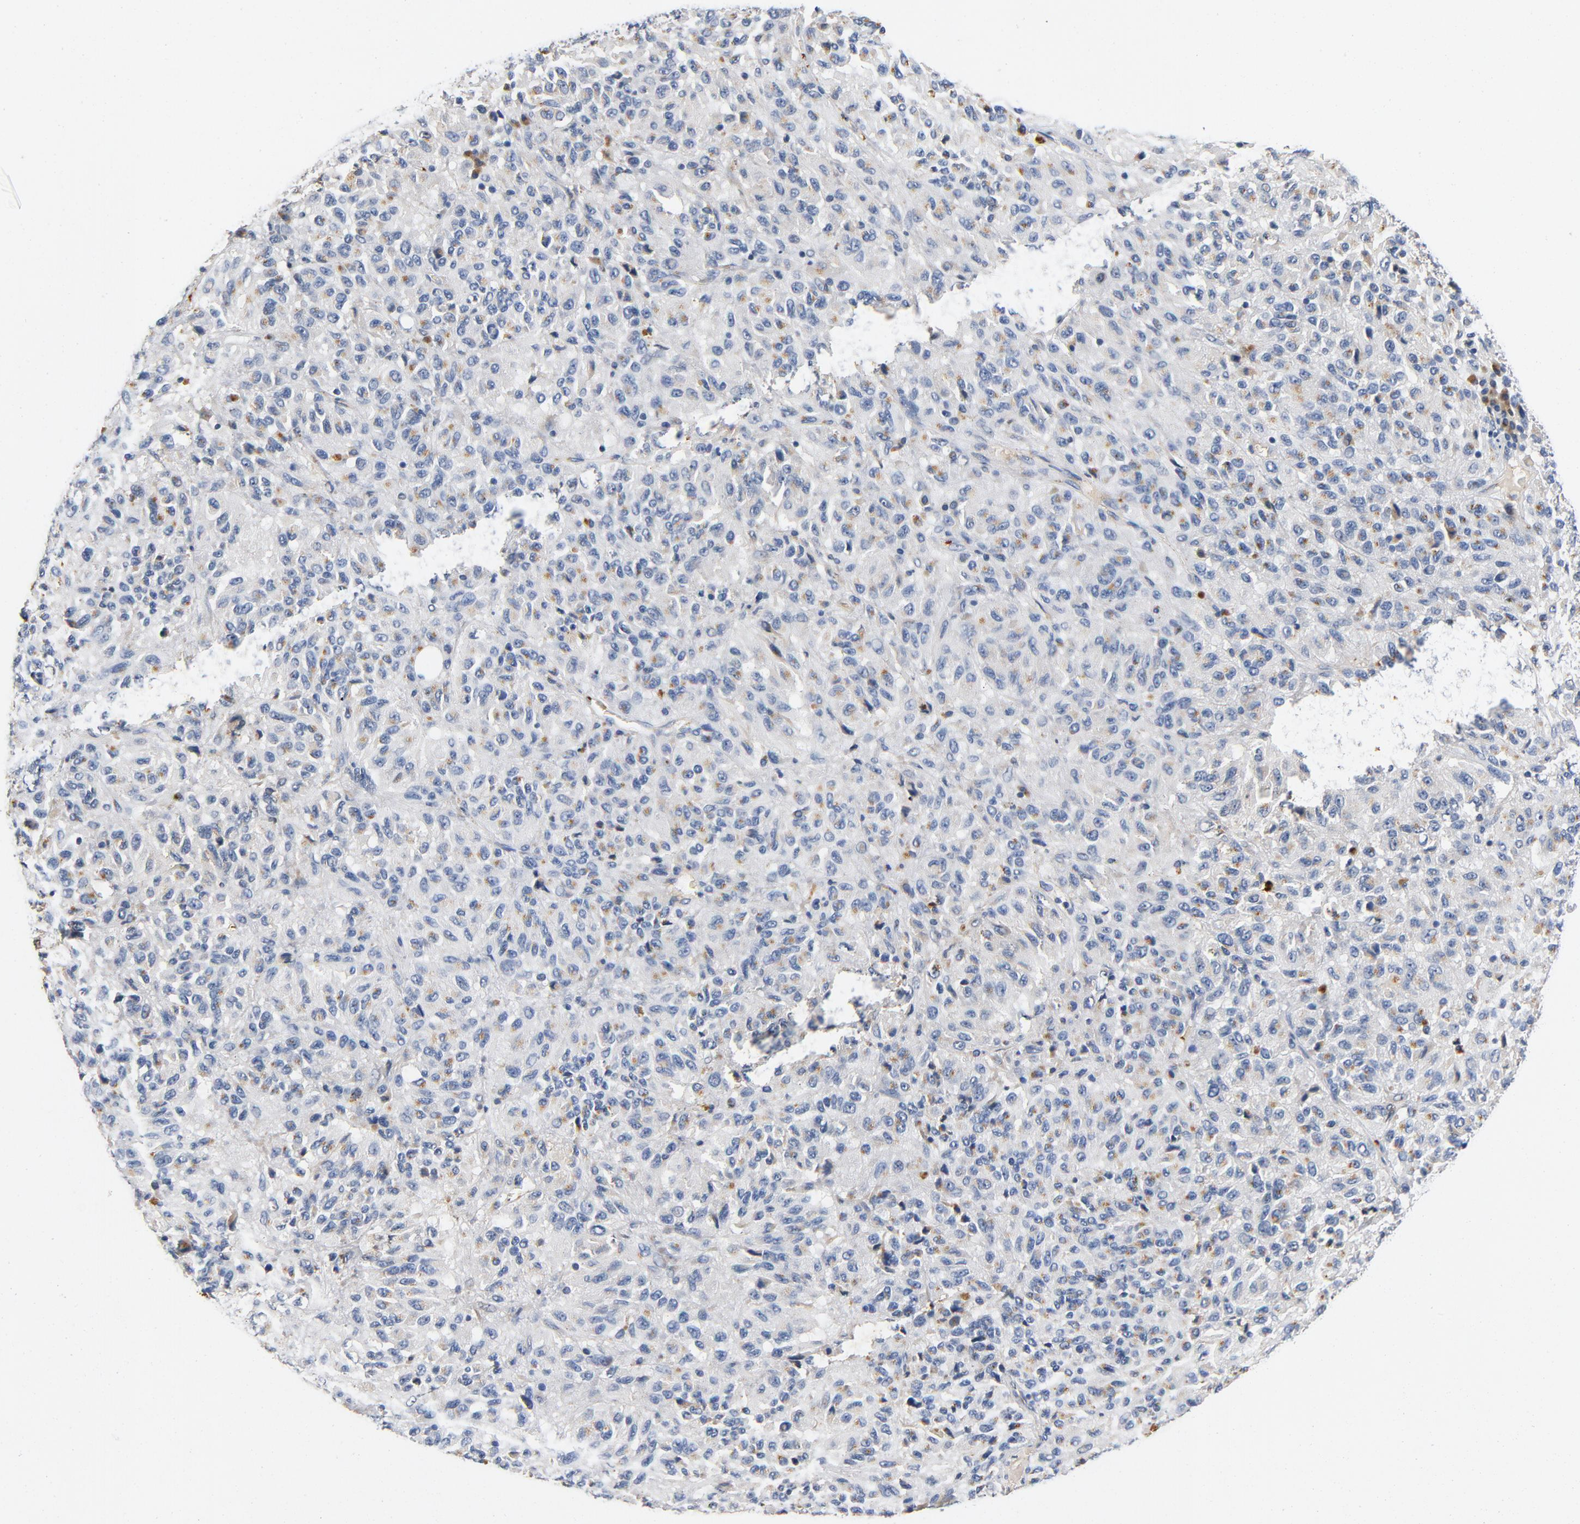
{"staining": {"intensity": "negative", "quantity": "none", "location": "none"}, "tissue": "melanoma", "cell_type": "Tumor cells", "image_type": "cancer", "snomed": [{"axis": "morphology", "description": "Malignant melanoma, Metastatic site"}, {"axis": "topography", "description": "Lung"}], "caption": "The IHC image has no significant positivity in tumor cells of melanoma tissue.", "gene": "LMAN2", "patient": {"sex": "male", "age": 64}}